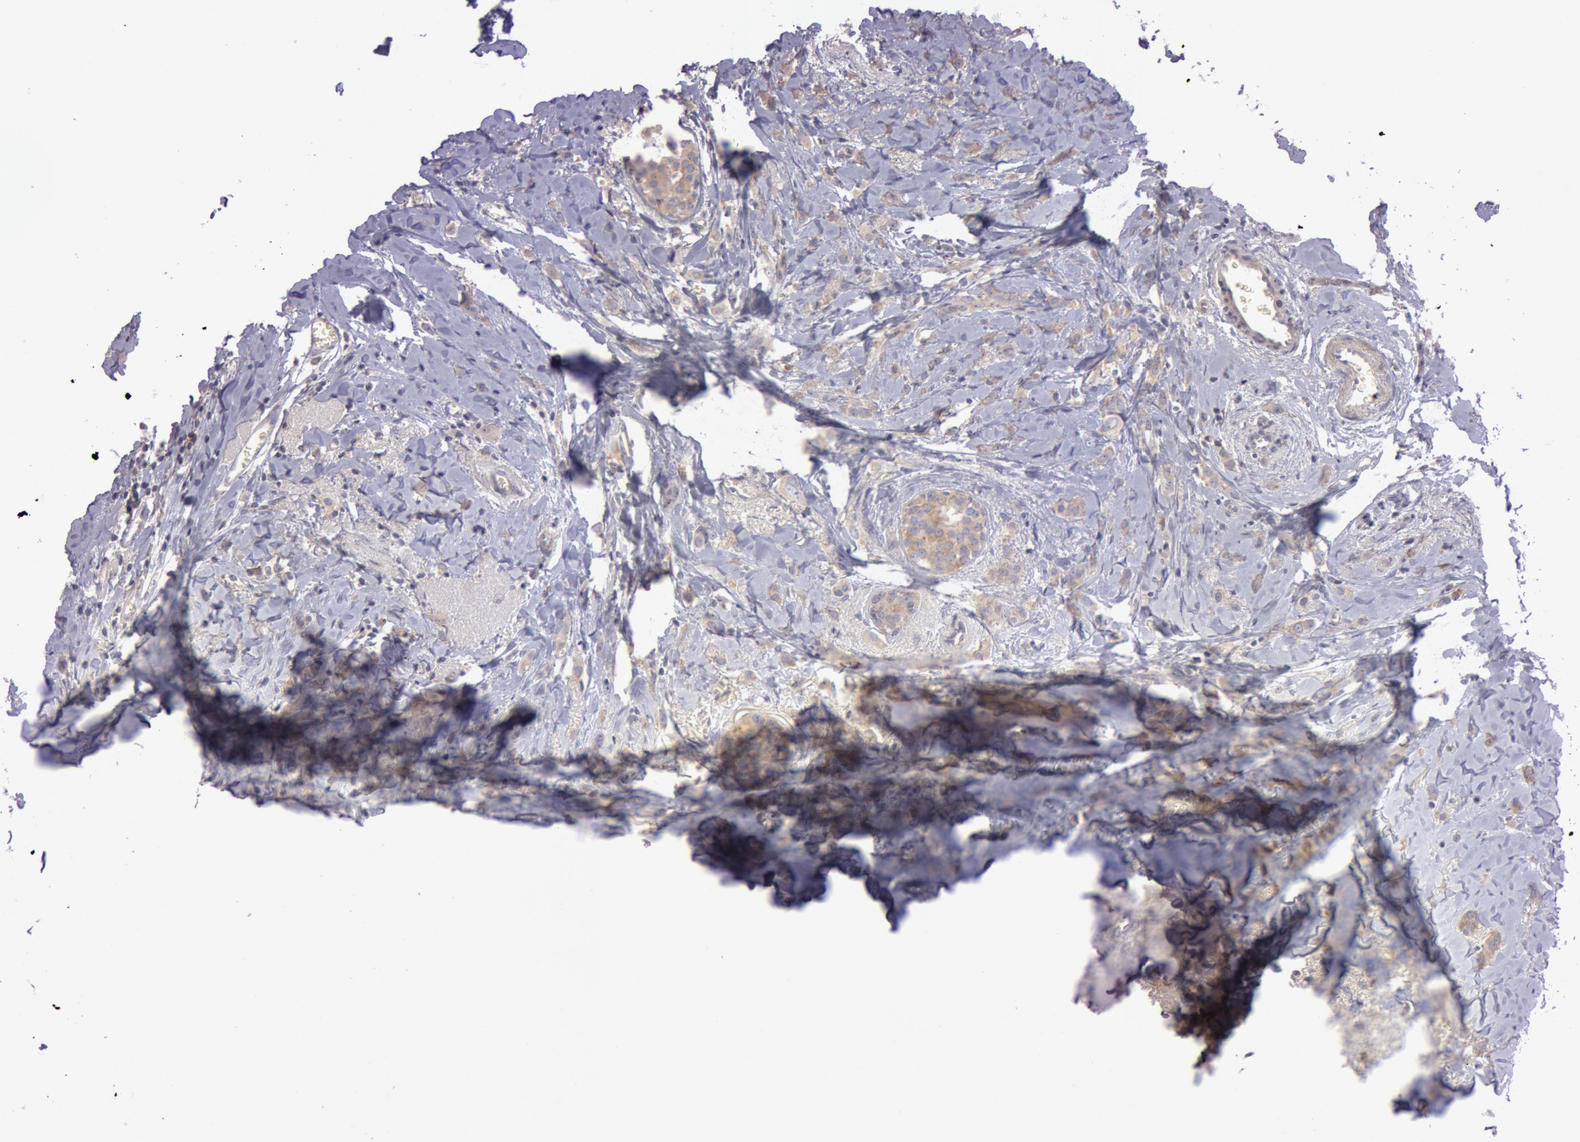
{"staining": {"intensity": "moderate", "quantity": ">75%", "location": "cytoplasmic/membranous"}, "tissue": "breast cancer", "cell_type": "Tumor cells", "image_type": "cancer", "snomed": [{"axis": "morphology", "description": "Lobular carcinoma"}, {"axis": "topography", "description": "Breast"}], "caption": "High-power microscopy captured an IHC photomicrograph of breast cancer, revealing moderate cytoplasmic/membranous expression in approximately >75% of tumor cells.", "gene": "RALGAPA1", "patient": {"sex": "female", "age": 57}}